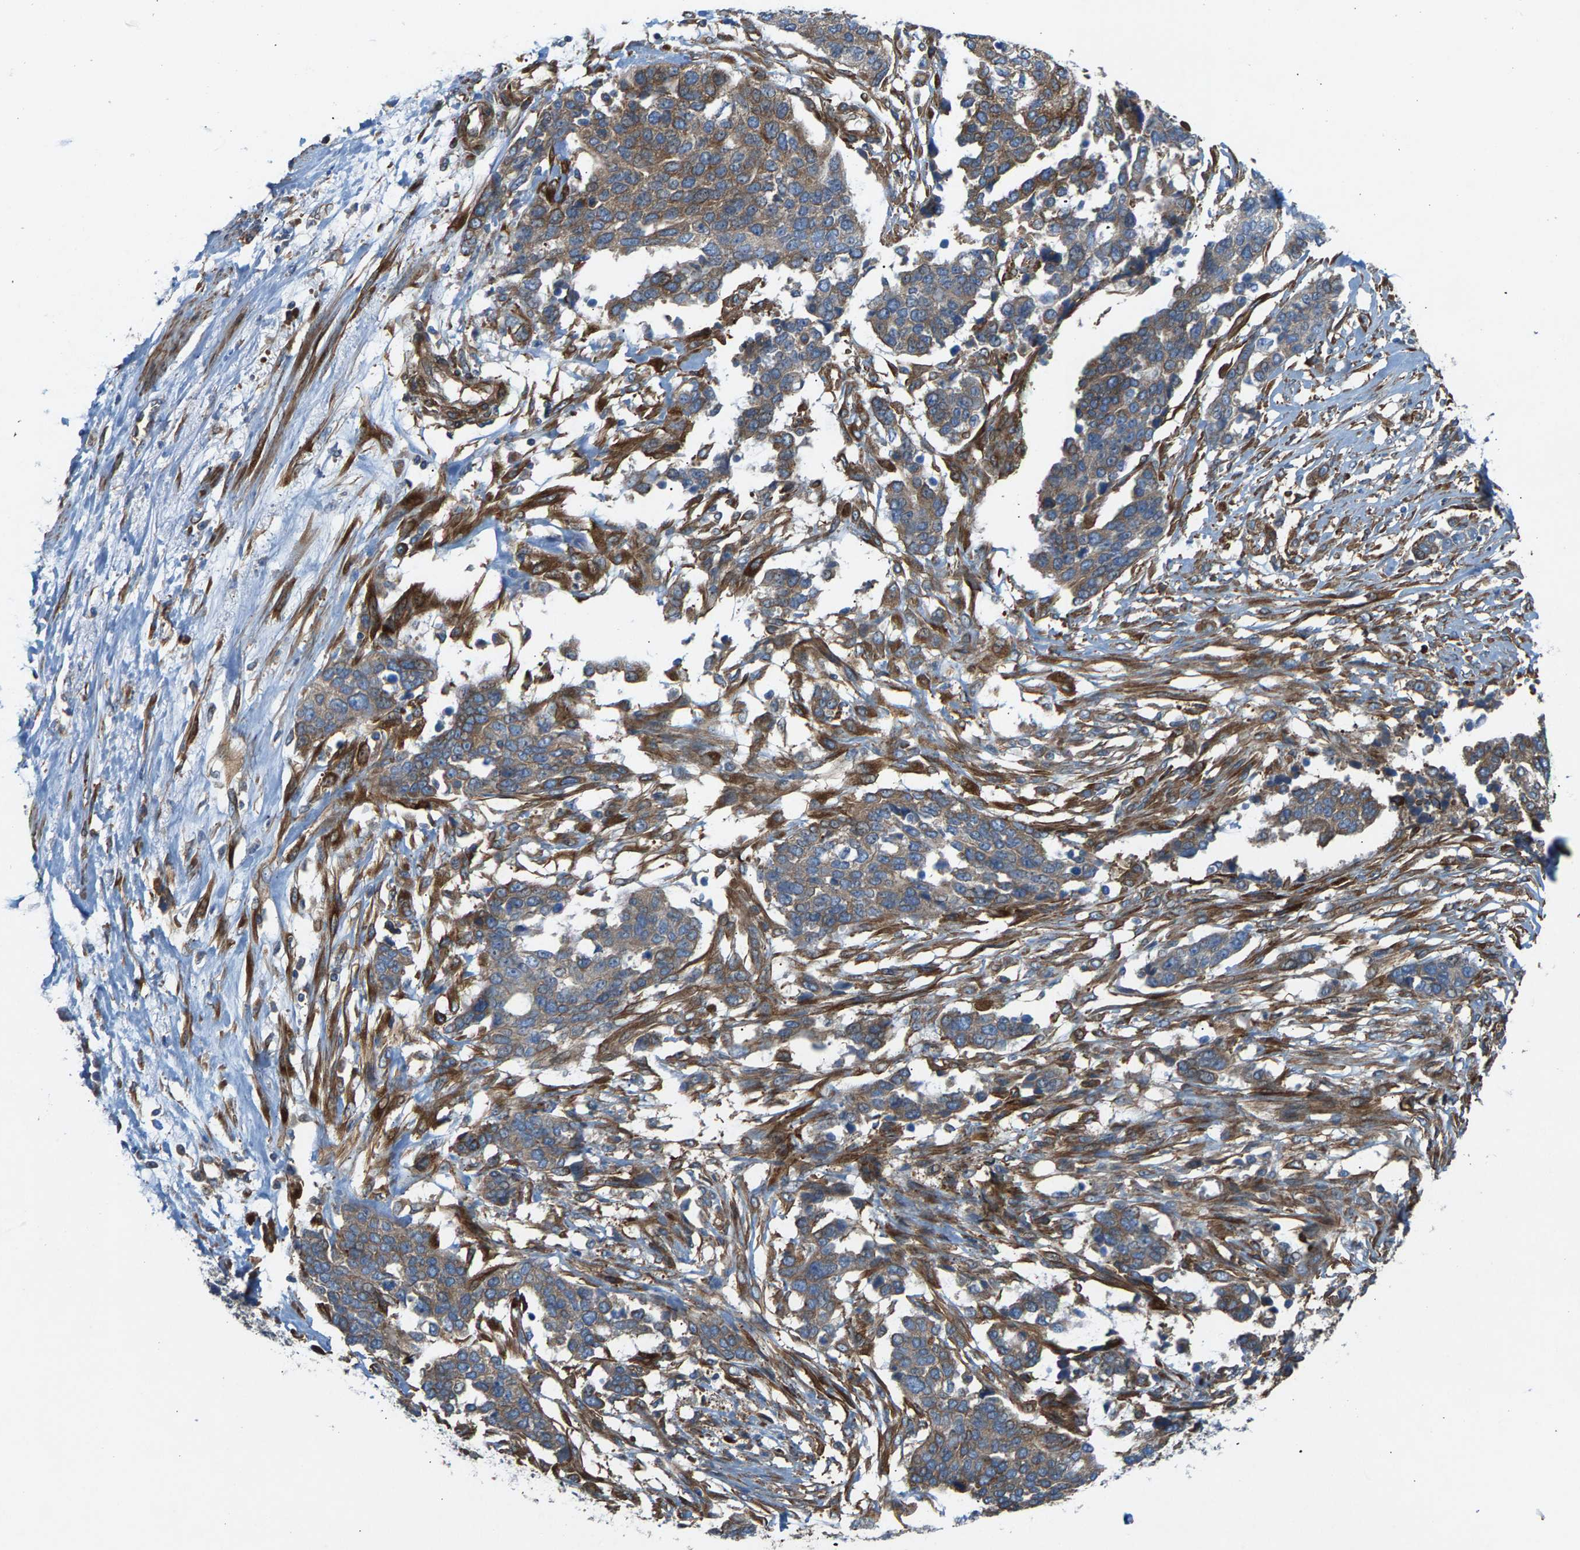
{"staining": {"intensity": "weak", "quantity": ">75%", "location": "cytoplasmic/membranous"}, "tissue": "ovarian cancer", "cell_type": "Tumor cells", "image_type": "cancer", "snomed": [{"axis": "morphology", "description": "Cystadenocarcinoma, serous, NOS"}, {"axis": "topography", "description": "Ovary"}], "caption": "Approximately >75% of tumor cells in human serous cystadenocarcinoma (ovarian) exhibit weak cytoplasmic/membranous protein positivity as visualized by brown immunohistochemical staining.", "gene": "PDCL", "patient": {"sex": "female", "age": 44}}